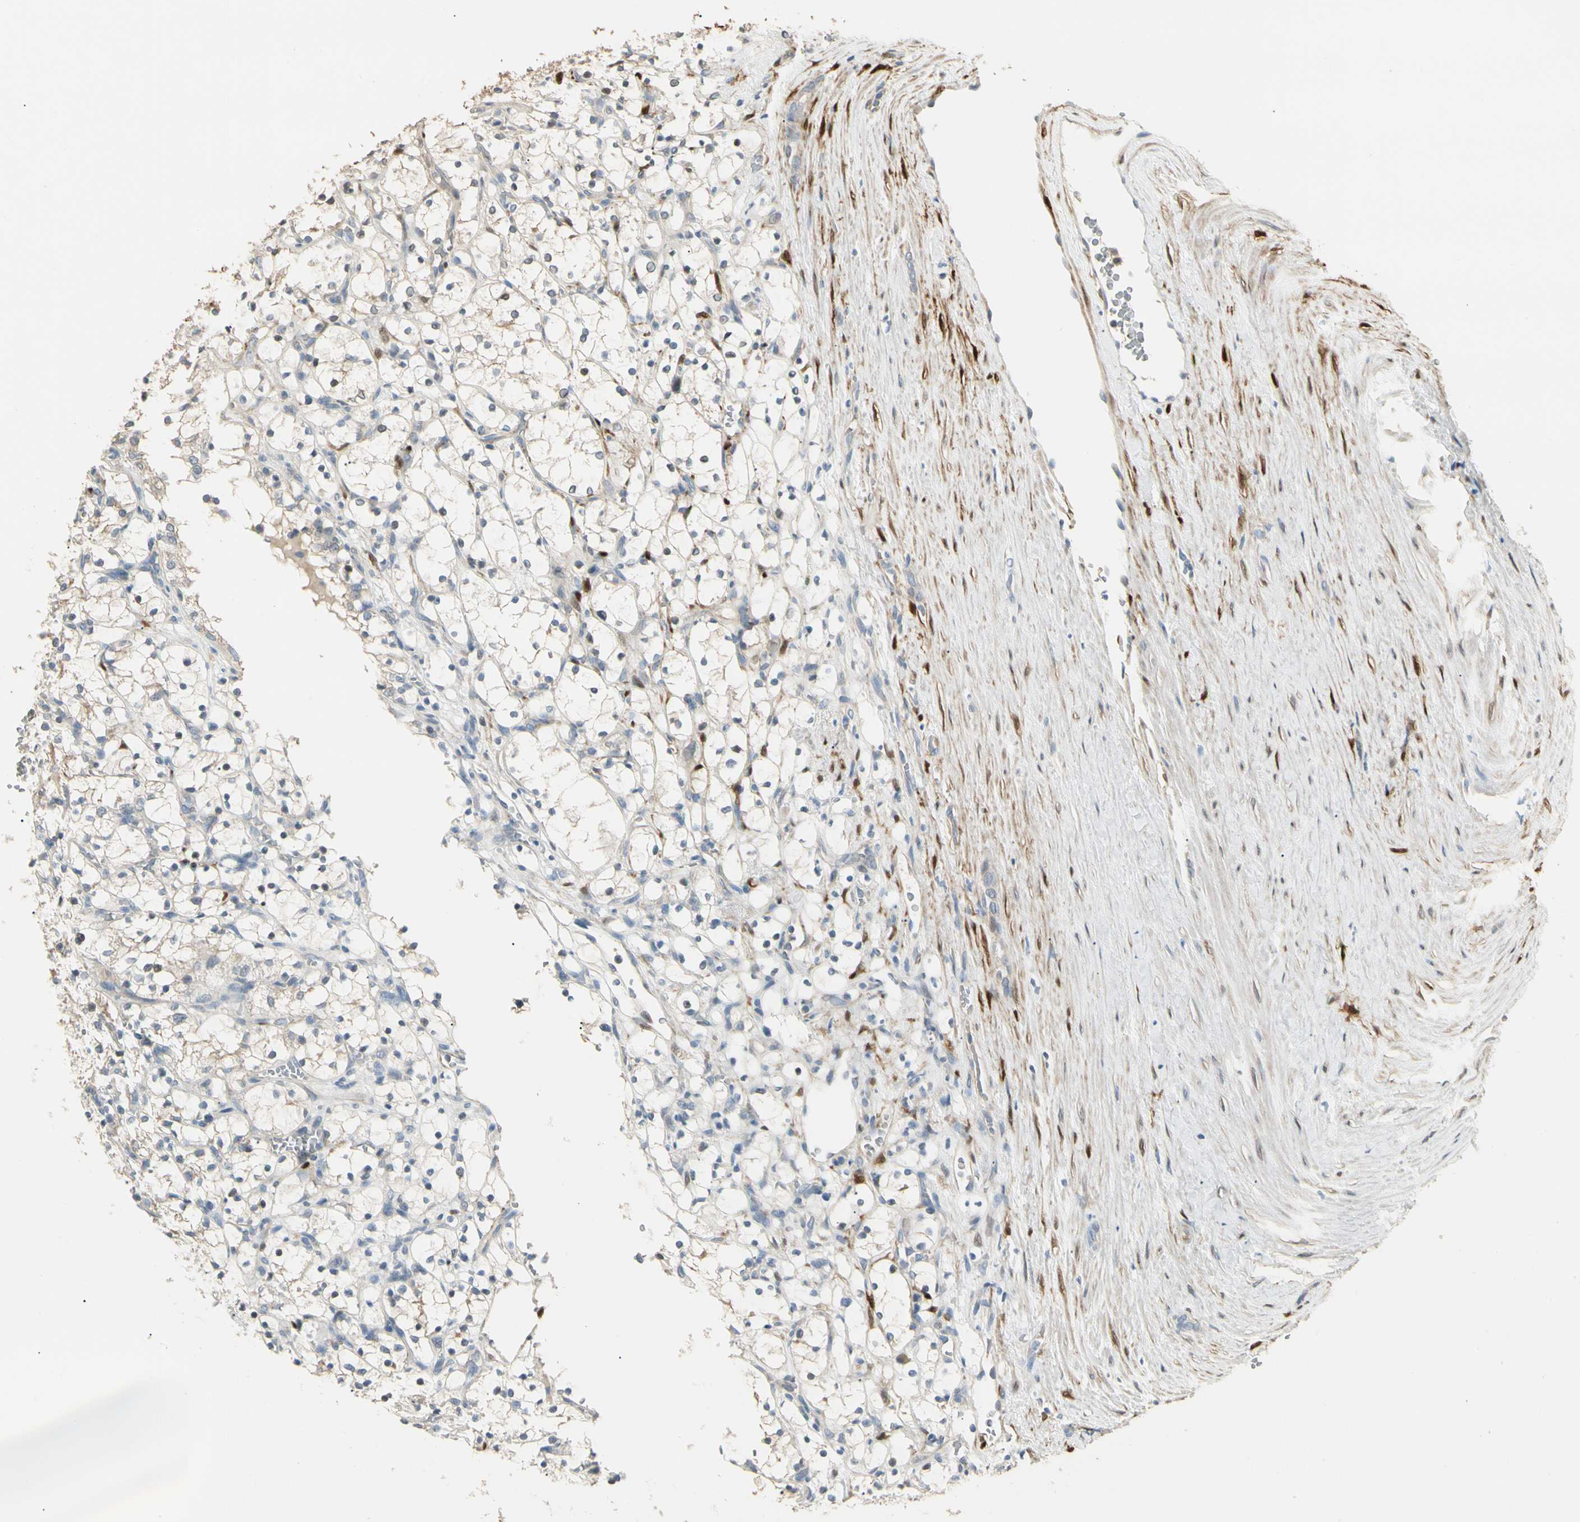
{"staining": {"intensity": "weak", "quantity": "<25%", "location": "cytoplasmic/membranous"}, "tissue": "renal cancer", "cell_type": "Tumor cells", "image_type": "cancer", "snomed": [{"axis": "morphology", "description": "Adenocarcinoma, NOS"}, {"axis": "topography", "description": "Kidney"}], "caption": "Tumor cells are negative for brown protein staining in renal cancer.", "gene": "GNE", "patient": {"sex": "female", "age": 69}}